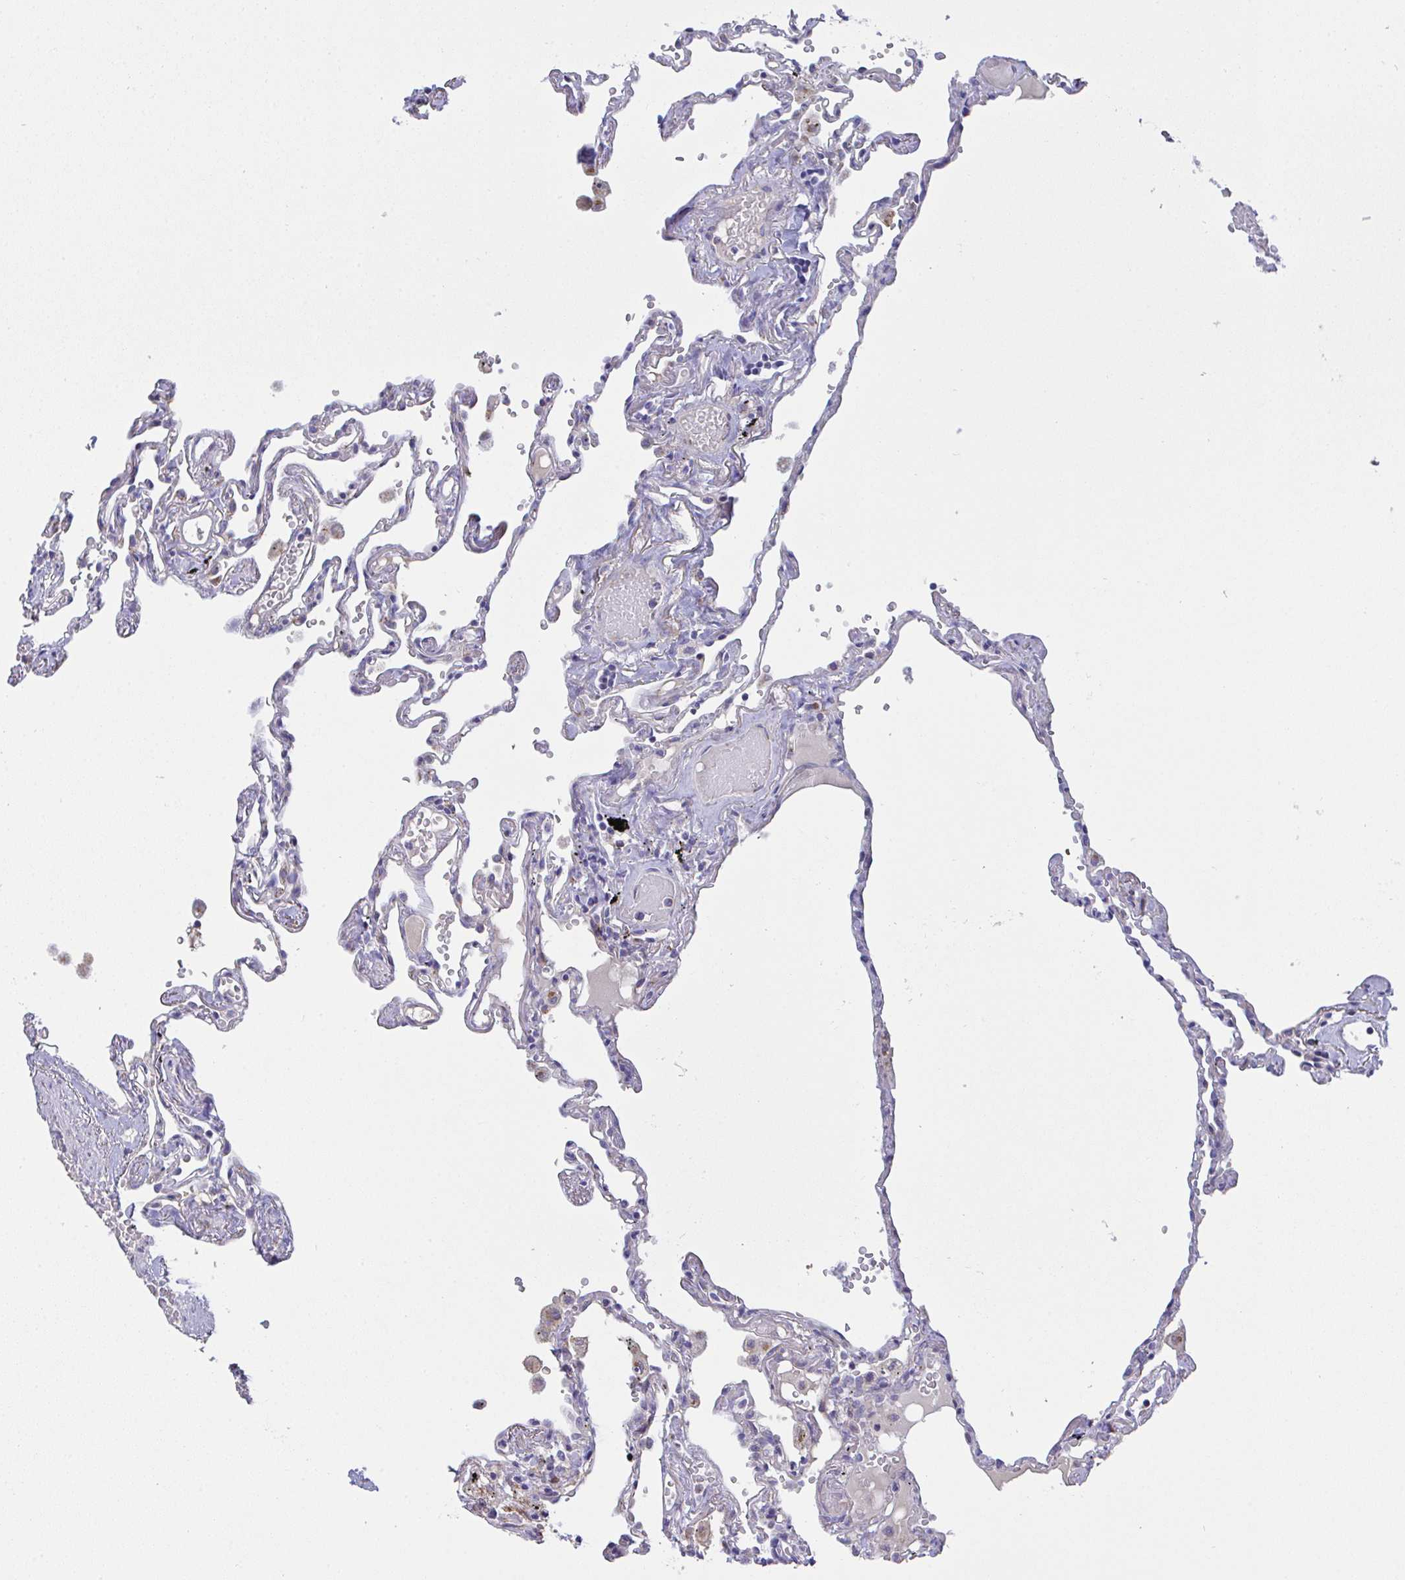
{"staining": {"intensity": "weak", "quantity": "<25%", "location": "cytoplasmic/membranous"}, "tissue": "lung", "cell_type": "Alveolar cells", "image_type": "normal", "snomed": [{"axis": "morphology", "description": "Normal tissue, NOS"}, {"axis": "topography", "description": "Lung"}], "caption": "IHC photomicrograph of unremarkable lung stained for a protein (brown), which exhibits no positivity in alveolar cells.", "gene": "MIA3", "patient": {"sex": "female", "age": 67}}